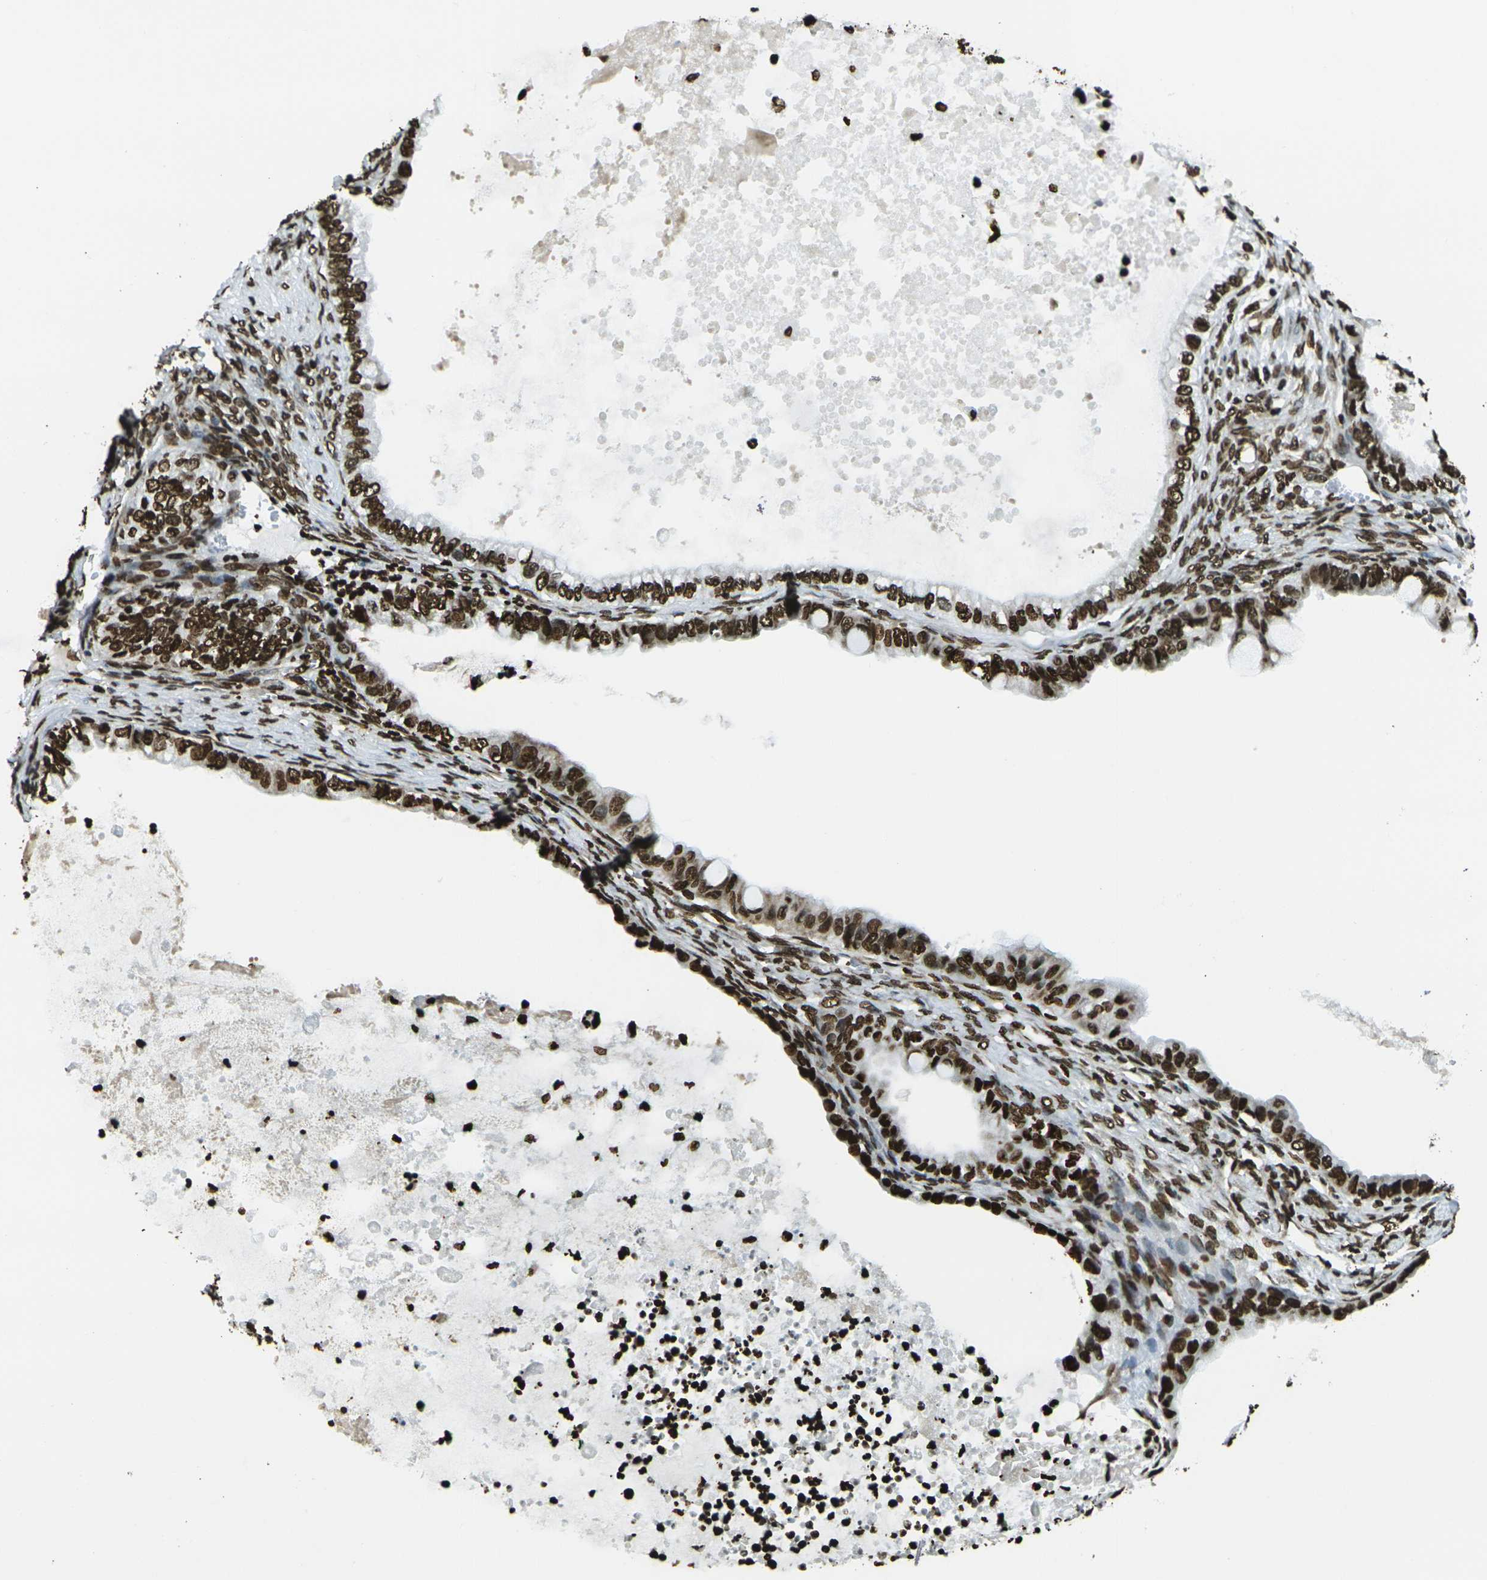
{"staining": {"intensity": "strong", "quantity": ">75%", "location": "nuclear"}, "tissue": "ovarian cancer", "cell_type": "Tumor cells", "image_type": "cancer", "snomed": [{"axis": "morphology", "description": "Cystadenocarcinoma, mucinous, NOS"}, {"axis": "topography", "description": "Ovary"}], "caption": "This is a photomicrograph of immunohistochemistry staining of mucinous cystadenocarcinoma (ovarian), which shows strong positivity in the nuclear of tumor cells.", "gene": "H1-2", "patient": {"sex": "female", "age": 80}}